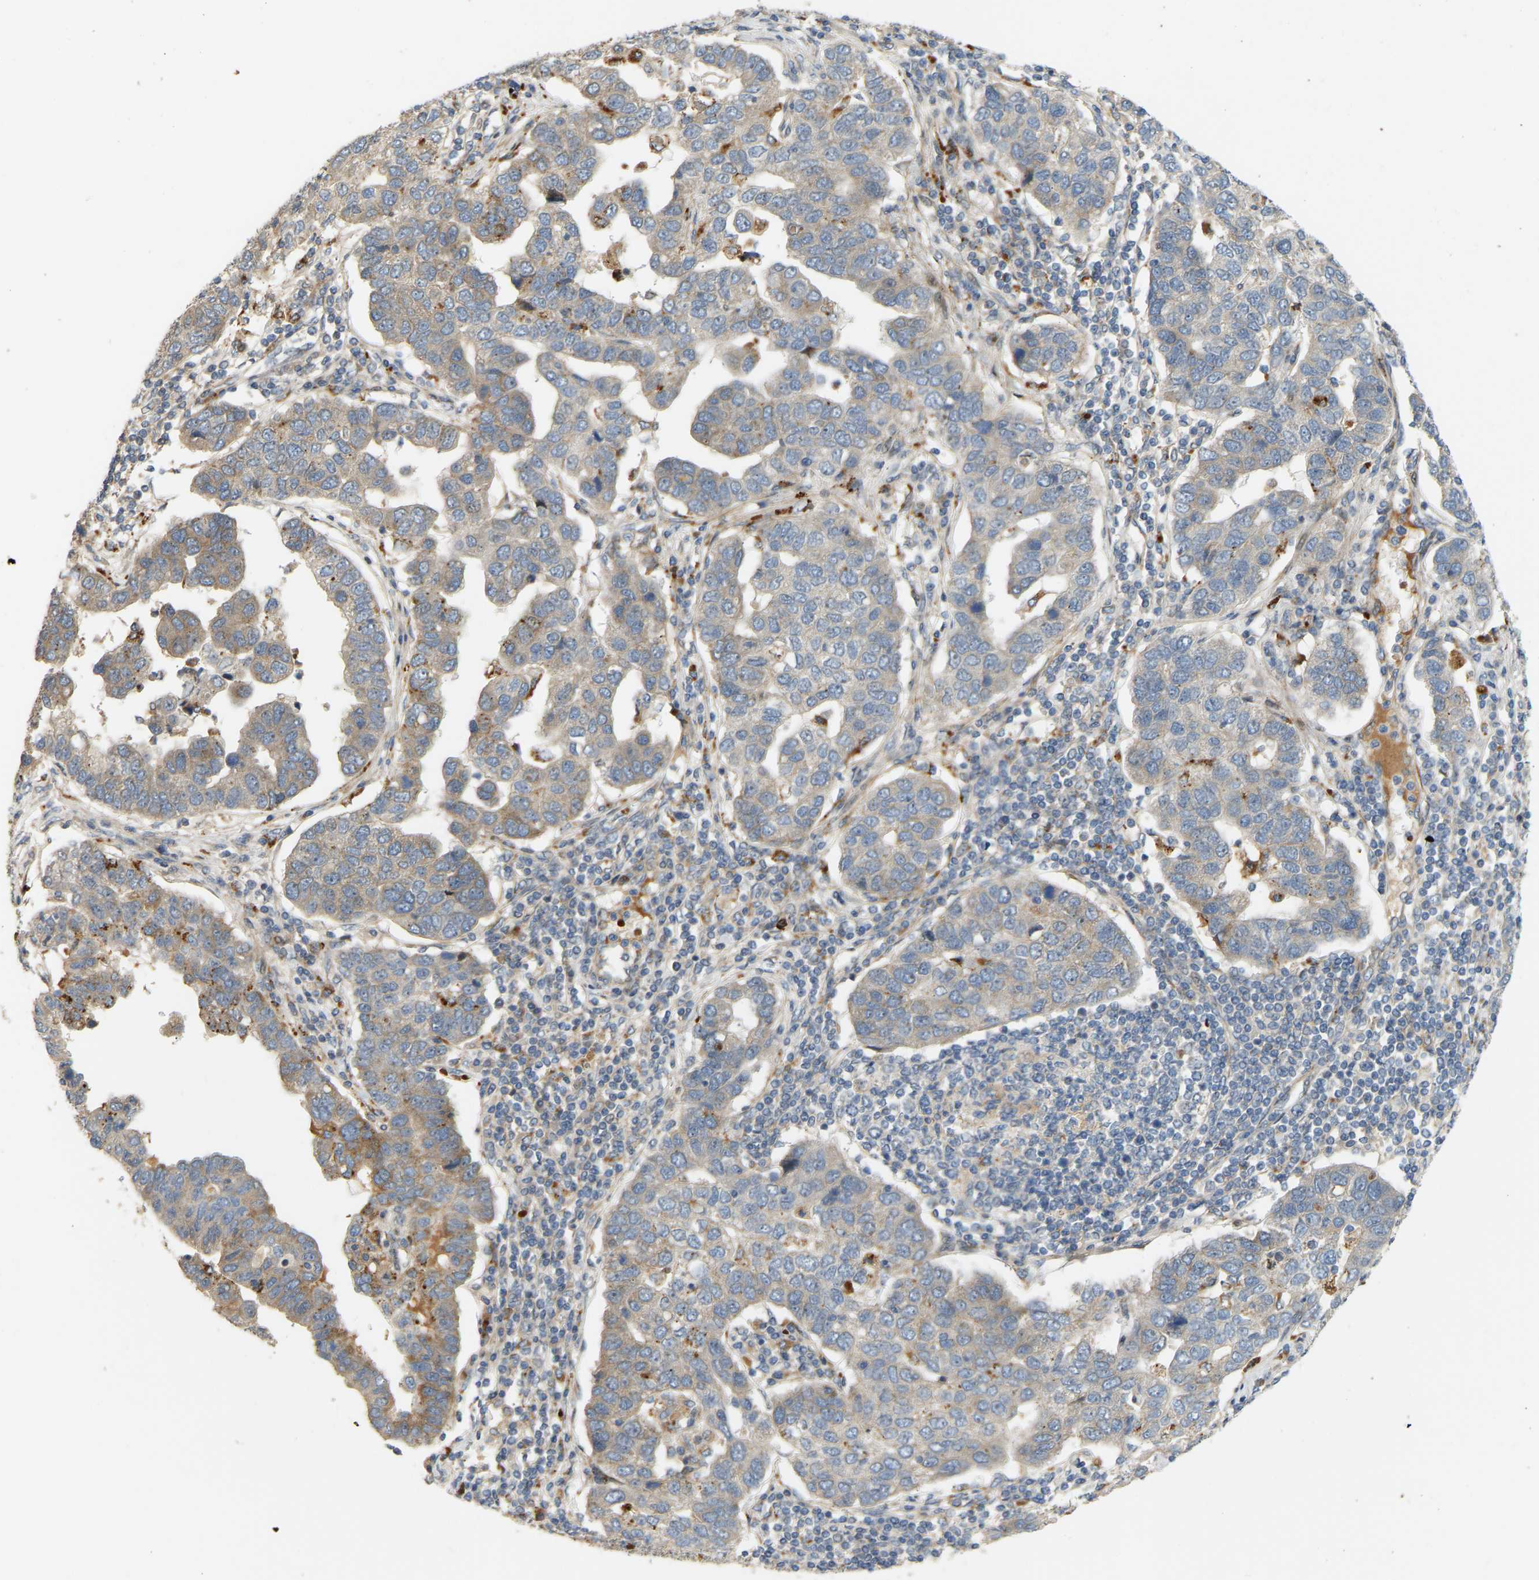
{"staining": {"intensity": "moderate", "quantity": "<25%", "location": "cytoplasmic/membranous"}, "tissue": "pancreatic cancer", "cell_type": "Tumor cells", "image_type": "cancer", "snomed": [{"axis": "morphology", "description": "Adenocarcinoma, NOS"}, {"axis": "topography", "description": "Pancreas"}], "caption": "Immunohistochemistry (DAB (3,3'-diaminobenzidine)) staining of adenocarcinoma (pancreatic) demonstrates moderate cytoplasmic/membranous protein positivity in approximately <25% of tumor cells.", "gene": "POGLUT2", "patient": {"sex": "female", "age": 61}}